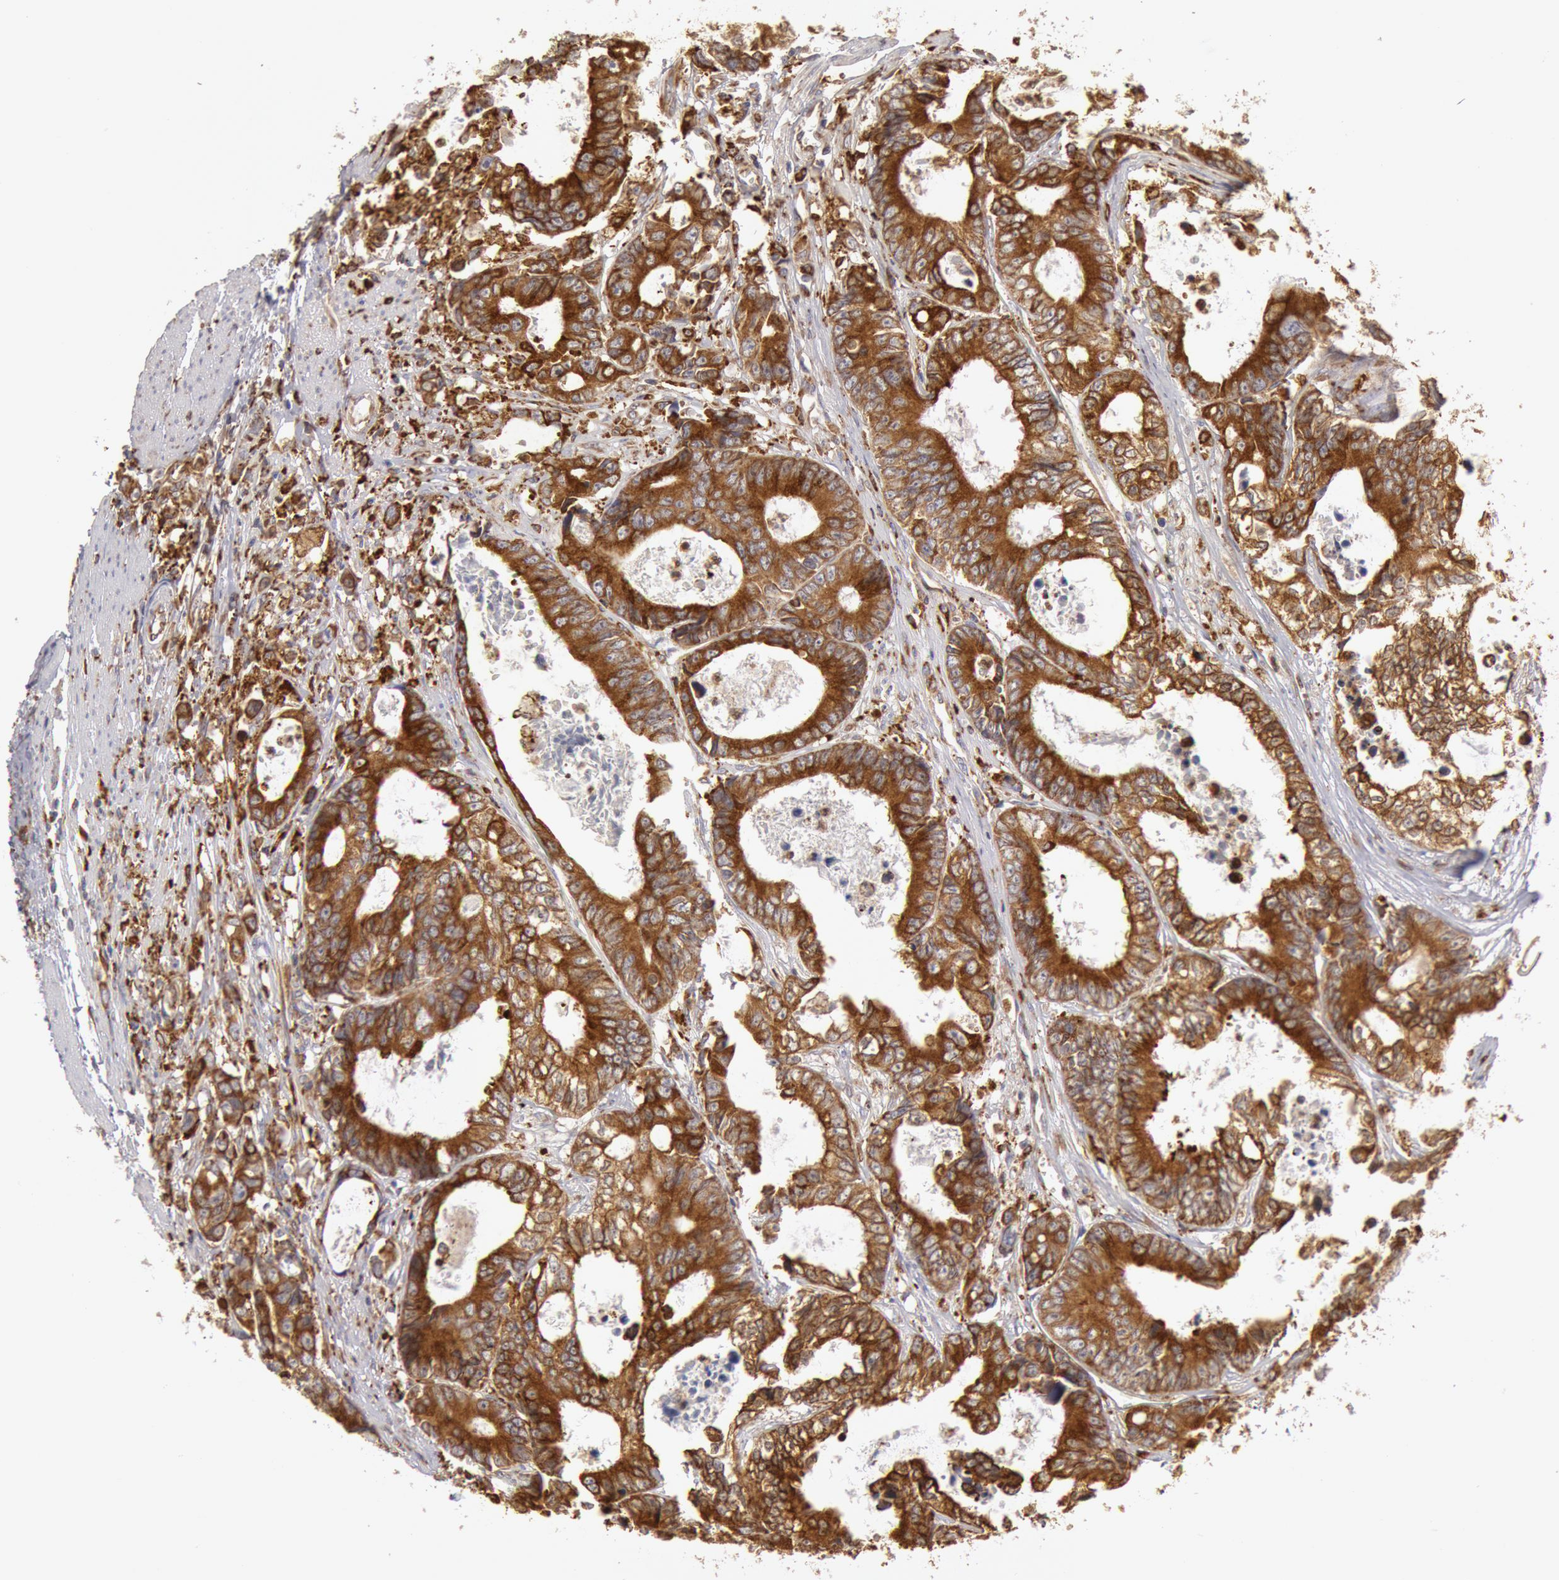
{"staining": {"intensity": "strong", "quantity": ">75%", "location": "cytoplasmic/membranous"}, "tissue": "colorectal cancer", "cell_type": "Tumor cells", "image_type": "cancer", "snomed": [{"axis": "morphology", "description": "Adenocarcinoma, NOS"}, {"axis": "topography", "description": "Rectum"}], "caption": "Immunohistochemical staining of human colorectal cancer (adenocarcinoma) displays high levels of strong cytoplasmic/membranous protein staining in approximately >75% of tumor cells.", "gene": "ERP44", "patient": {"sex": "female", "age": 98}}